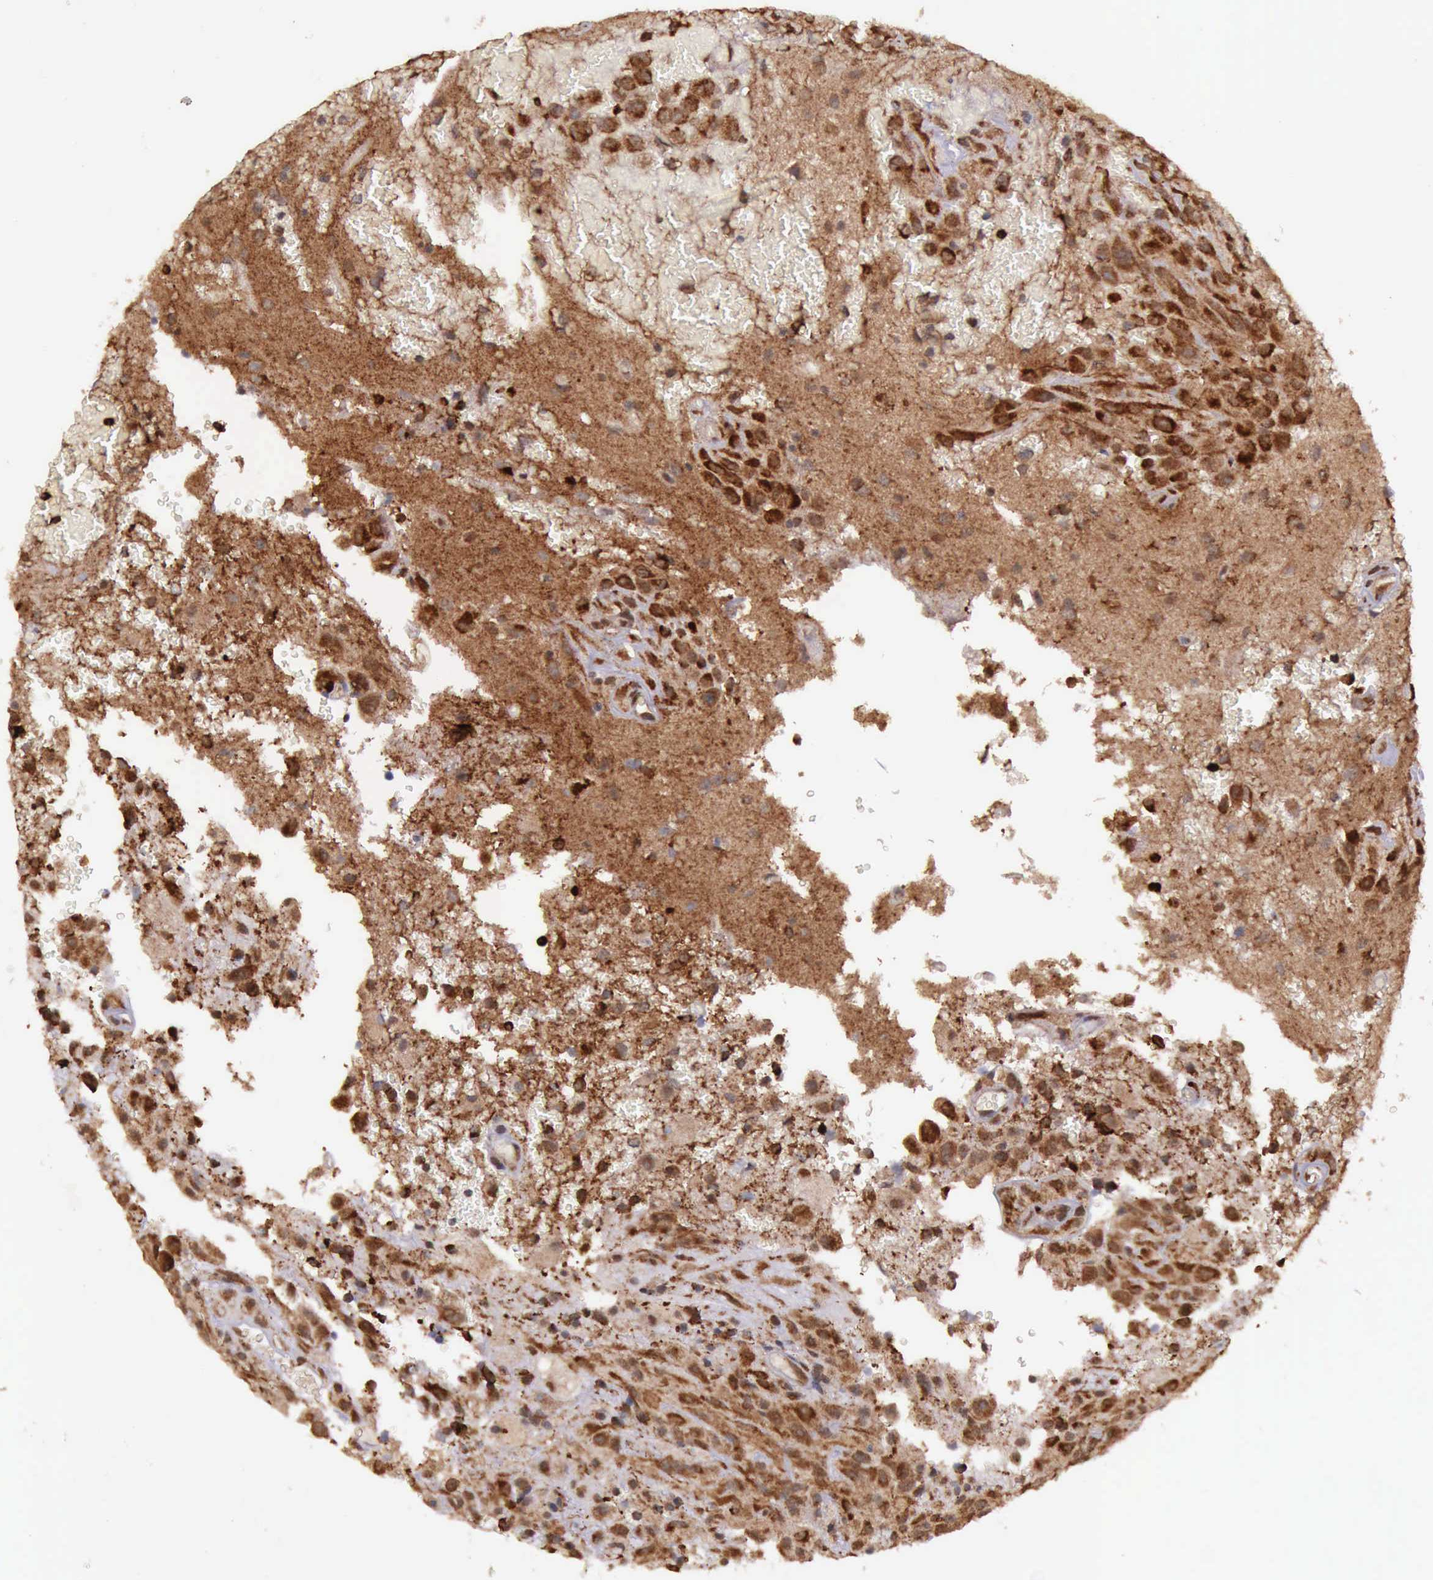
{"staining": {"intensity": "strong", "quantity": ">75%", "location": "cytoplasmic/membranous"}, "tissue": "glioma", "cell_type": "Tumor cells", "image_type": "cancer", "snomed": [{"axis": "morphology", "description": "Glioma, malignant, High grade"}, {"axis": "topography", "description": "Brain"}], "caption": "Protein analysis of high-grade glioma (malignant) tissue exhibits strong cytoplasmic/membranous positivity in about >75% of tumor cells.", "gene": "ARMCX3", "patient": {"sex": "male", "age": 48}}